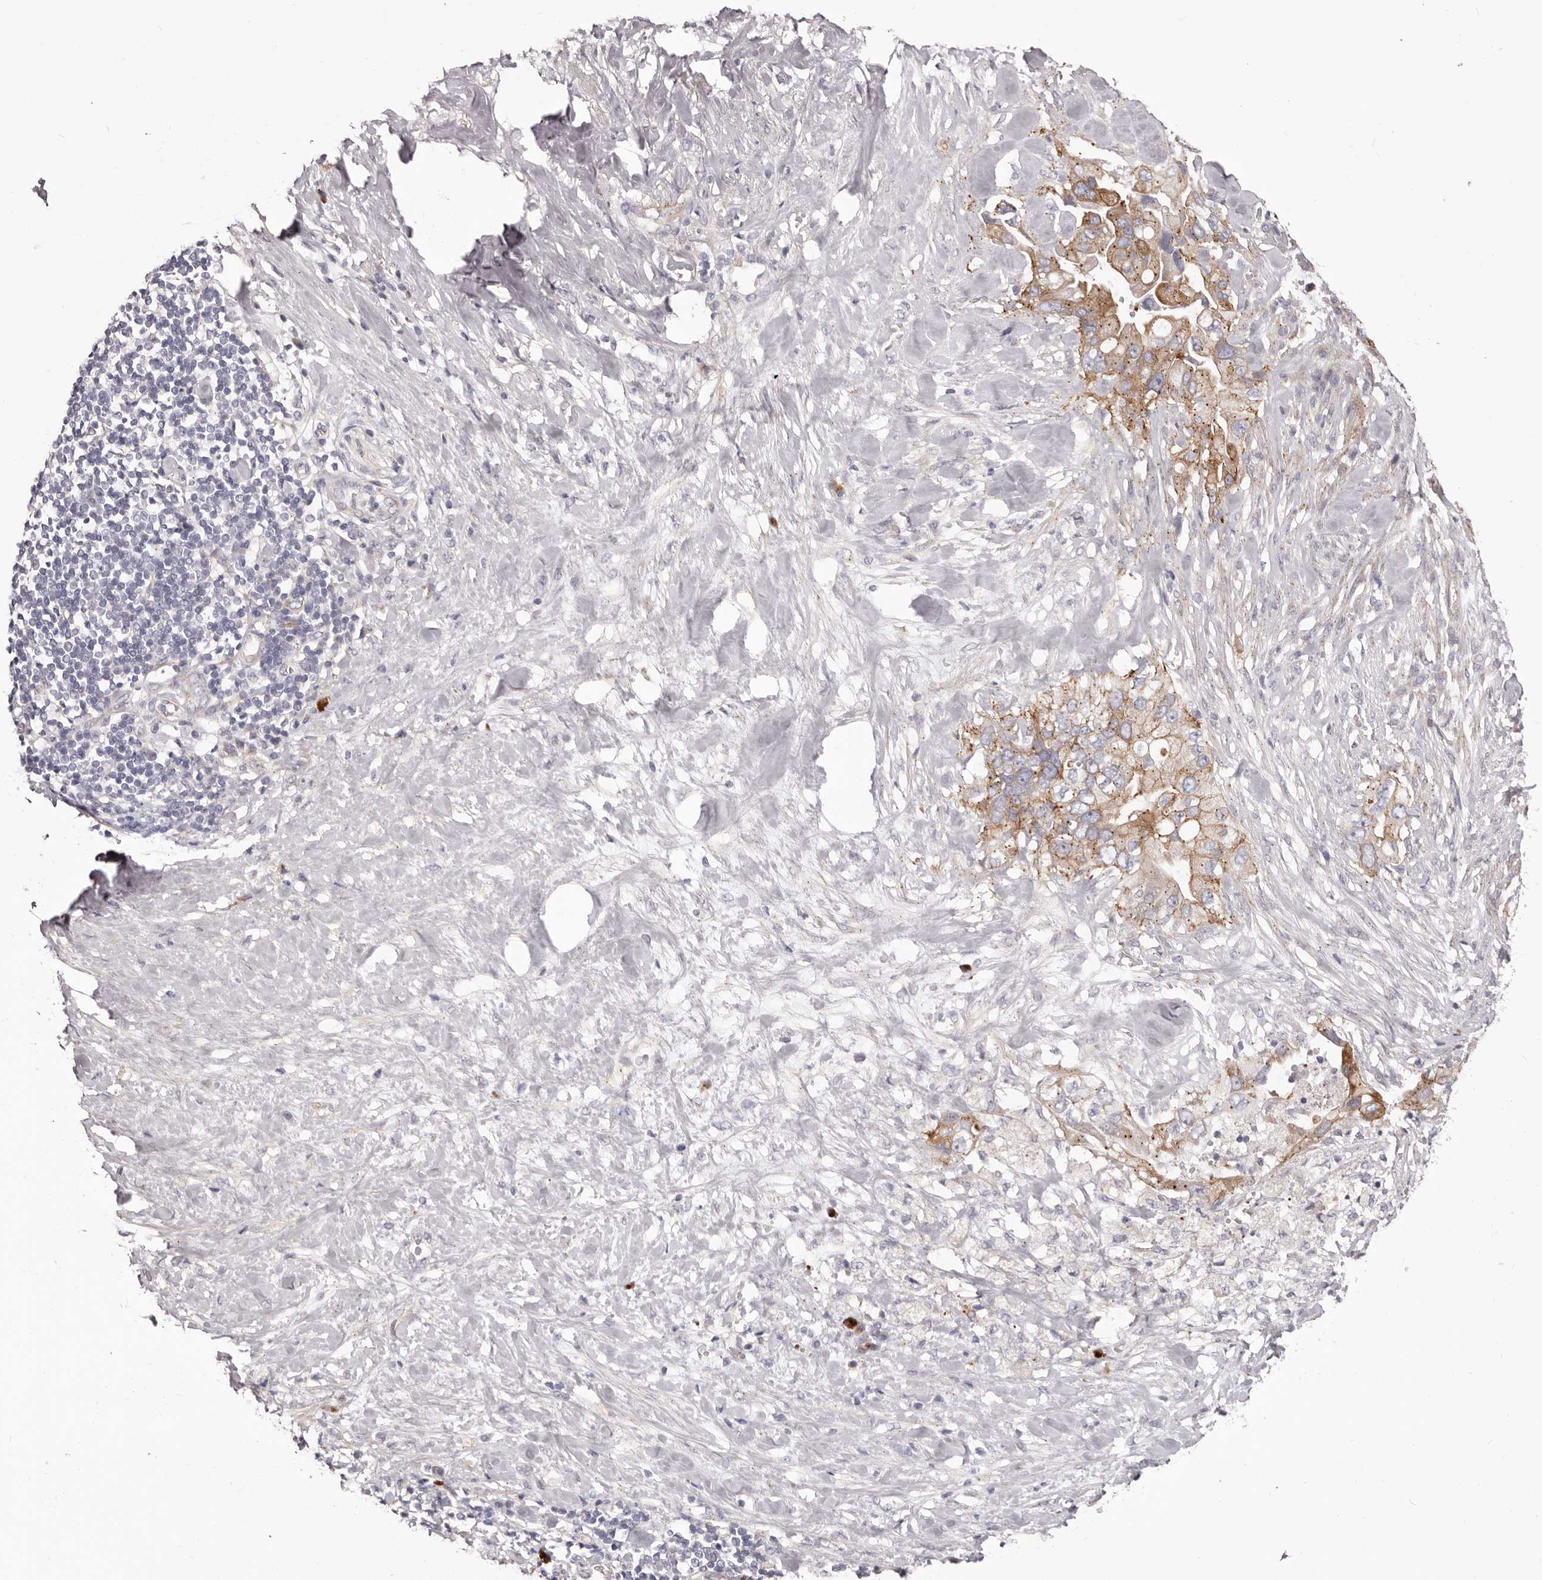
{"staining": {"intensity": "moderate", "quantity": ">75%", "location": "cytoplasmic/membranous"}, "tissue": "pancreatic cancer", "cell_type": "Tumor cells", "image_type": "cancer", "snomed": [{"axis": "morphology", "description": "Inflammation, NOS"}, {"axis": "morphology", "description": "Adenocarcinoma, NOS"}, {"axis": "topography", "description": "Pancreas"}], "caption": "Immunohistochemistry of pancreatic cancer shows medium levels of moderate cytoplasmic/membranous positivity in approximately >75% of tumor cells.", "gene": "PEG10", "patient": {"sex": "female", "age": 56}}